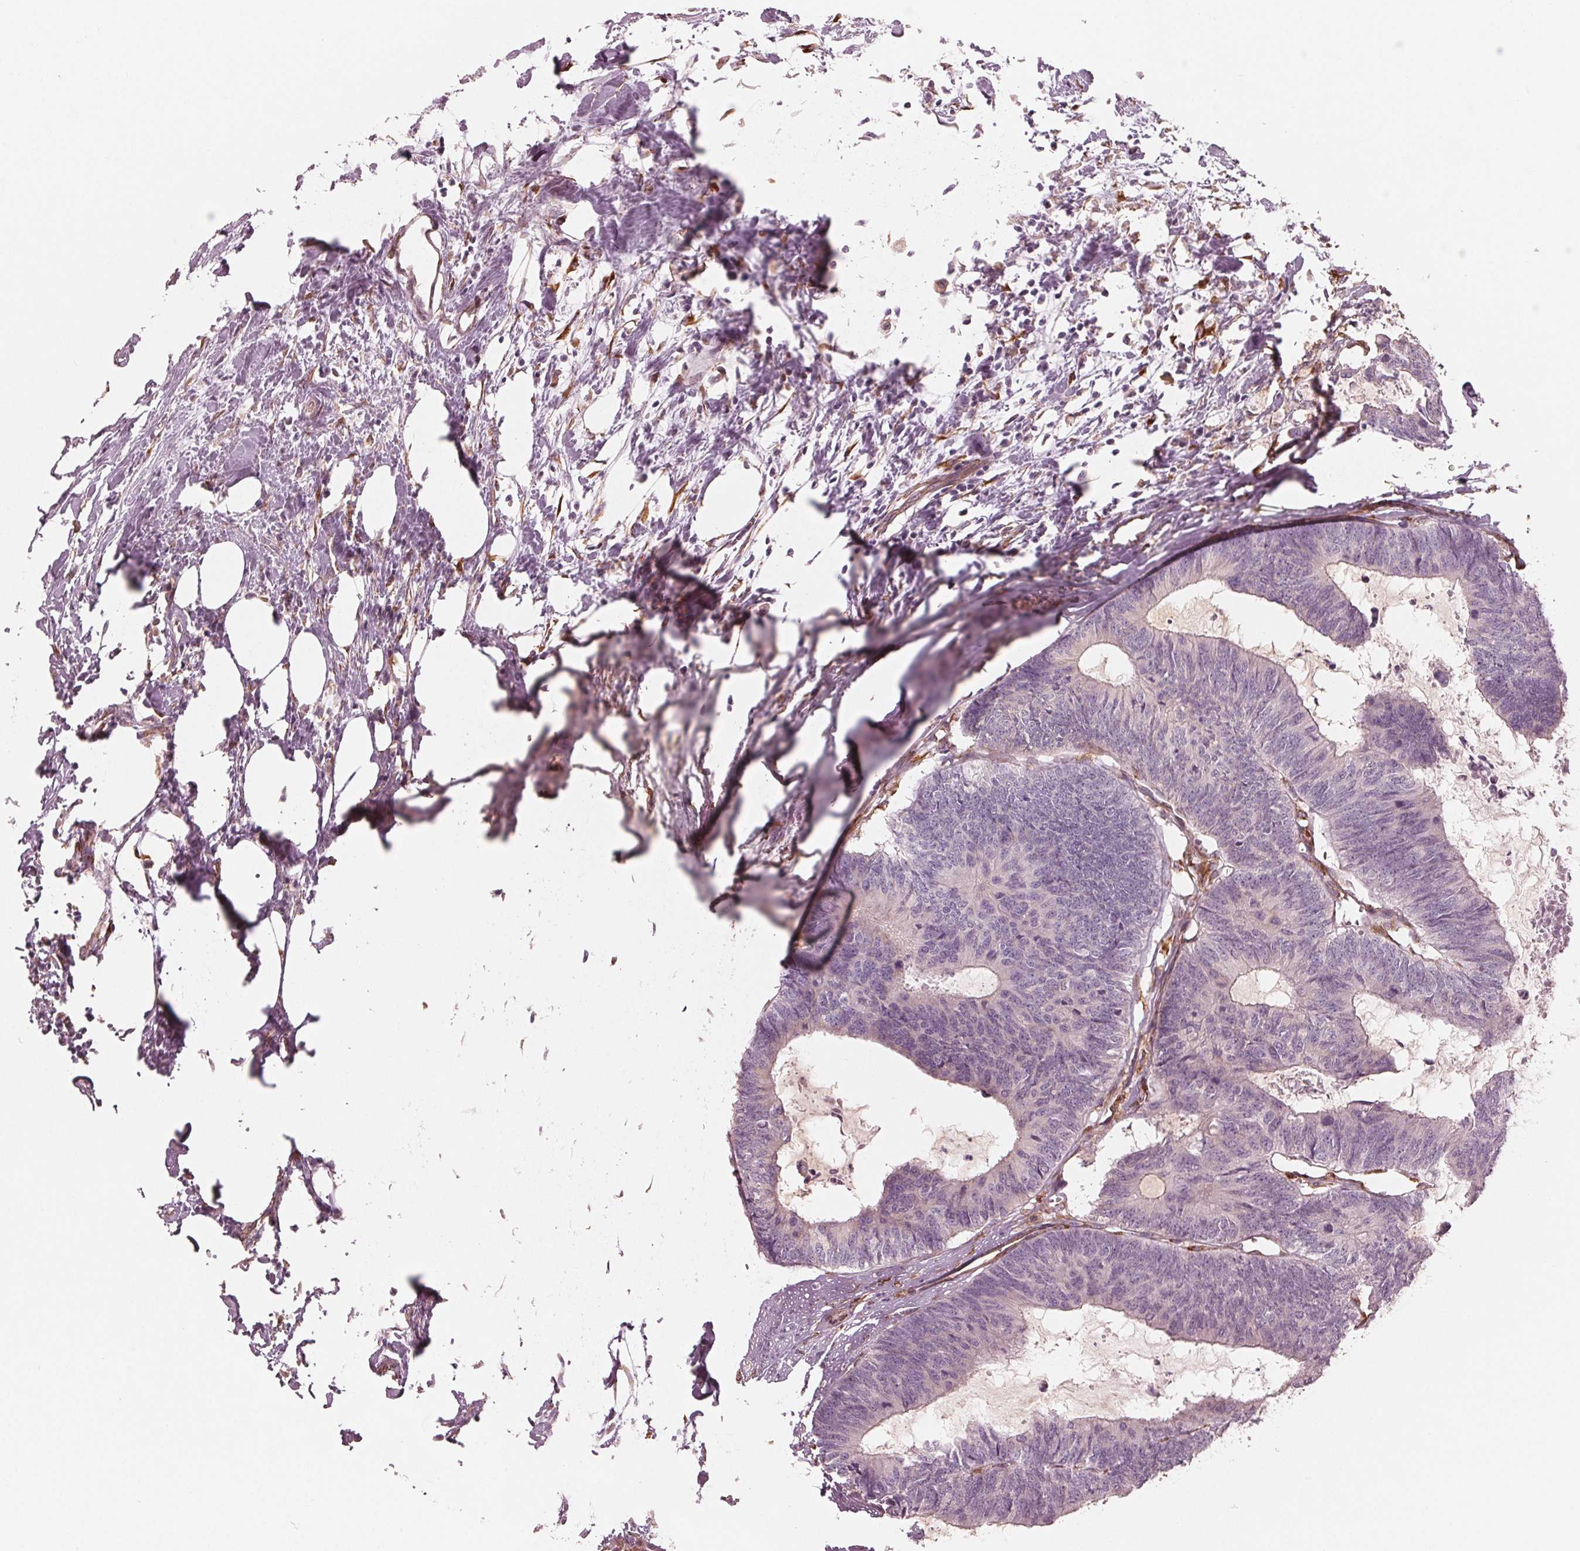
{"staining": {"intensity": "negative", "quantity": "none", "location": "none"}, "tissue": "colorectal cancer", "cell_type": "Tumor cells", "image_type": "cancer", "snomed": [{"axis": "morphology", "description": "Adenocarcinoma, NOS"}, {"axis": "topography", "description": "Colon"}, {"axis": "topography", "description": "Rectum"}], "caption": "High power microscopy image of an IHC histopathology image of colorectal adenocarcinoma, revealing no significant expression in tumor cells.", "gene": "IKBIP", "patient": {"sex": "male", "age": 57}}